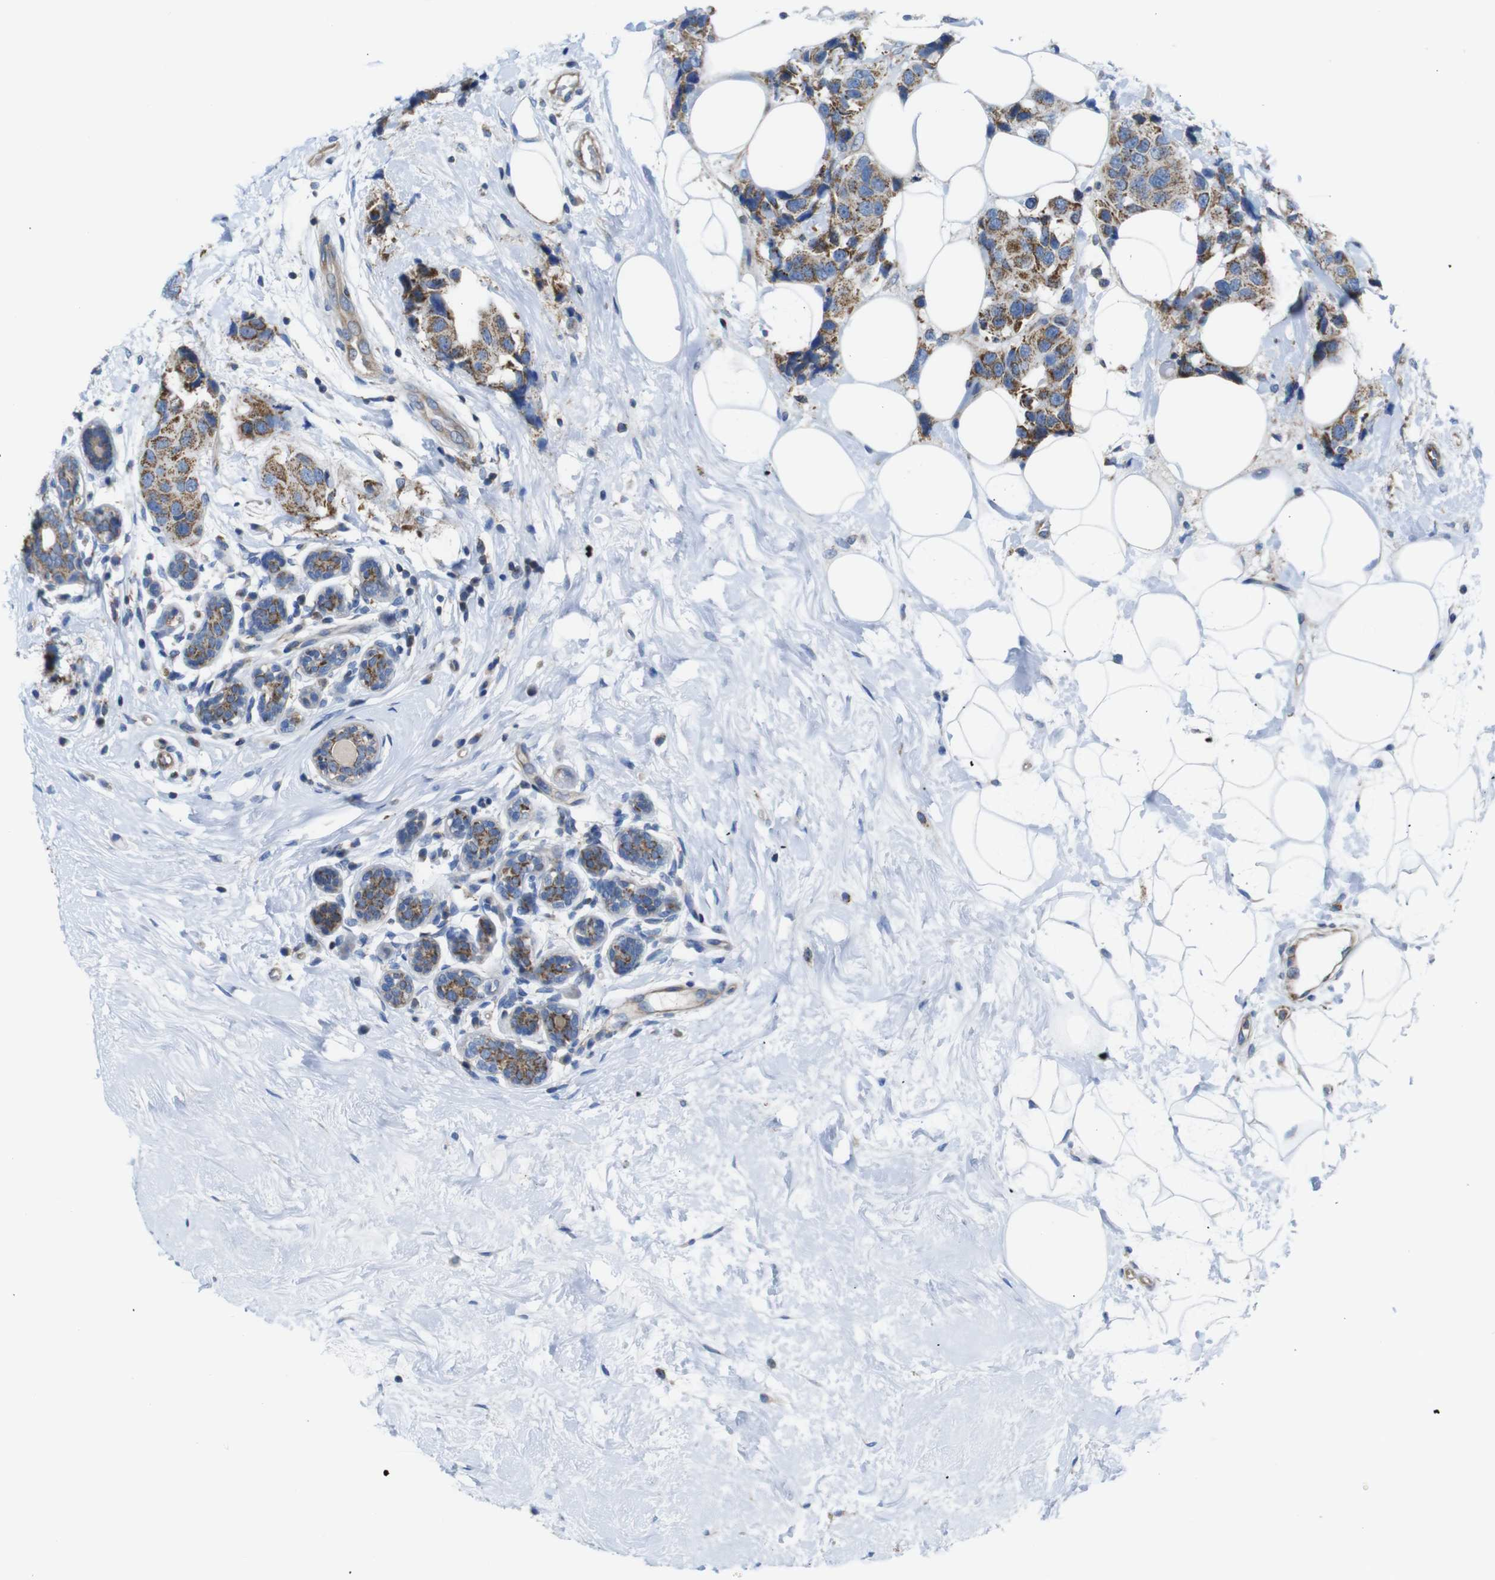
{"staining": {"intensity": "moderate", "quantity": ">75%", "location": "cytoplasmic/membranous"}, "tissue": "breast cancer", "cell_type": "Tumor cells", "image_type": "cancer", "snomed": [{"axis": "morphology", "description": "Normal tissue, NOS"}, {"axis": "morphology", "description": "Duct carcinoma"}, {"axis": "topography", "description": "Breast"}], "caption": "Intraductal carcinoma (breast) stained for a protein (brown) exhibits moderate cytoplasmic/membranous positive staining in about >75% of tumor cells.", "gene": "PDCD1LG2", "patient": {"sex": "female", "age": 39}}